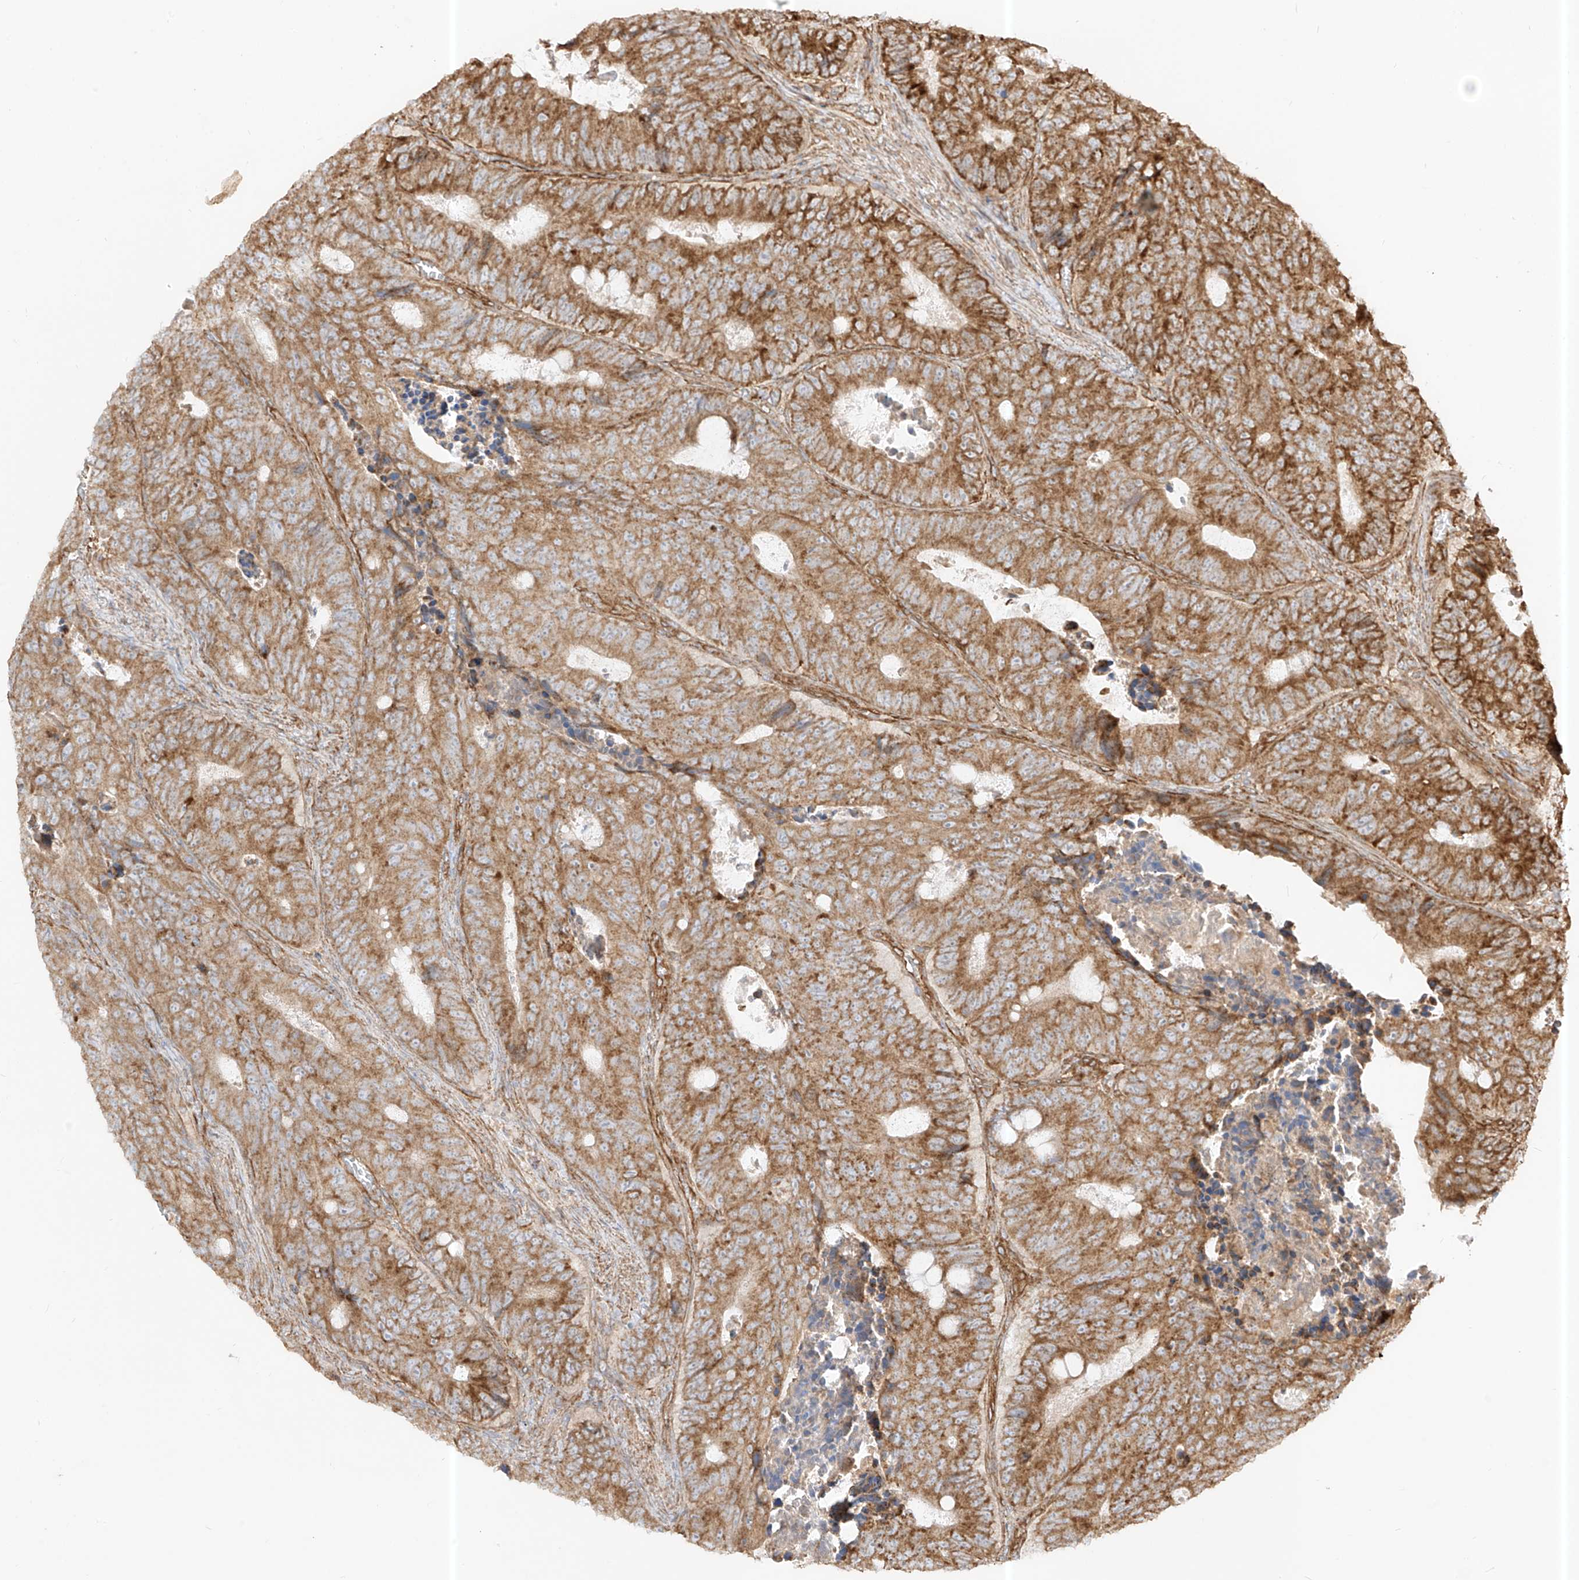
{"staining": {"intensity": "moderate", "quantity": ">75%", "location": "cytoplasmic/membranous"}, "tissue": "colorectal cancer", "cell_type": "Tumor cells", "image_type": "cancer", "snomed": [{"axis": "morphology", "description": "Adenocarcinoma, NOS"}, {"axis": "topography", "description": "Colon"}], "caption": "IHC (DAB (3,3'-diaminobenzidine)) staining of human adenocarcinoma (colorectal) shows moderate cytoplasmic/membranous protein staining in approximately >75% of tumor cells.", "gene": "PLCL1", "patient": {"sex": "male", "age": 87}}